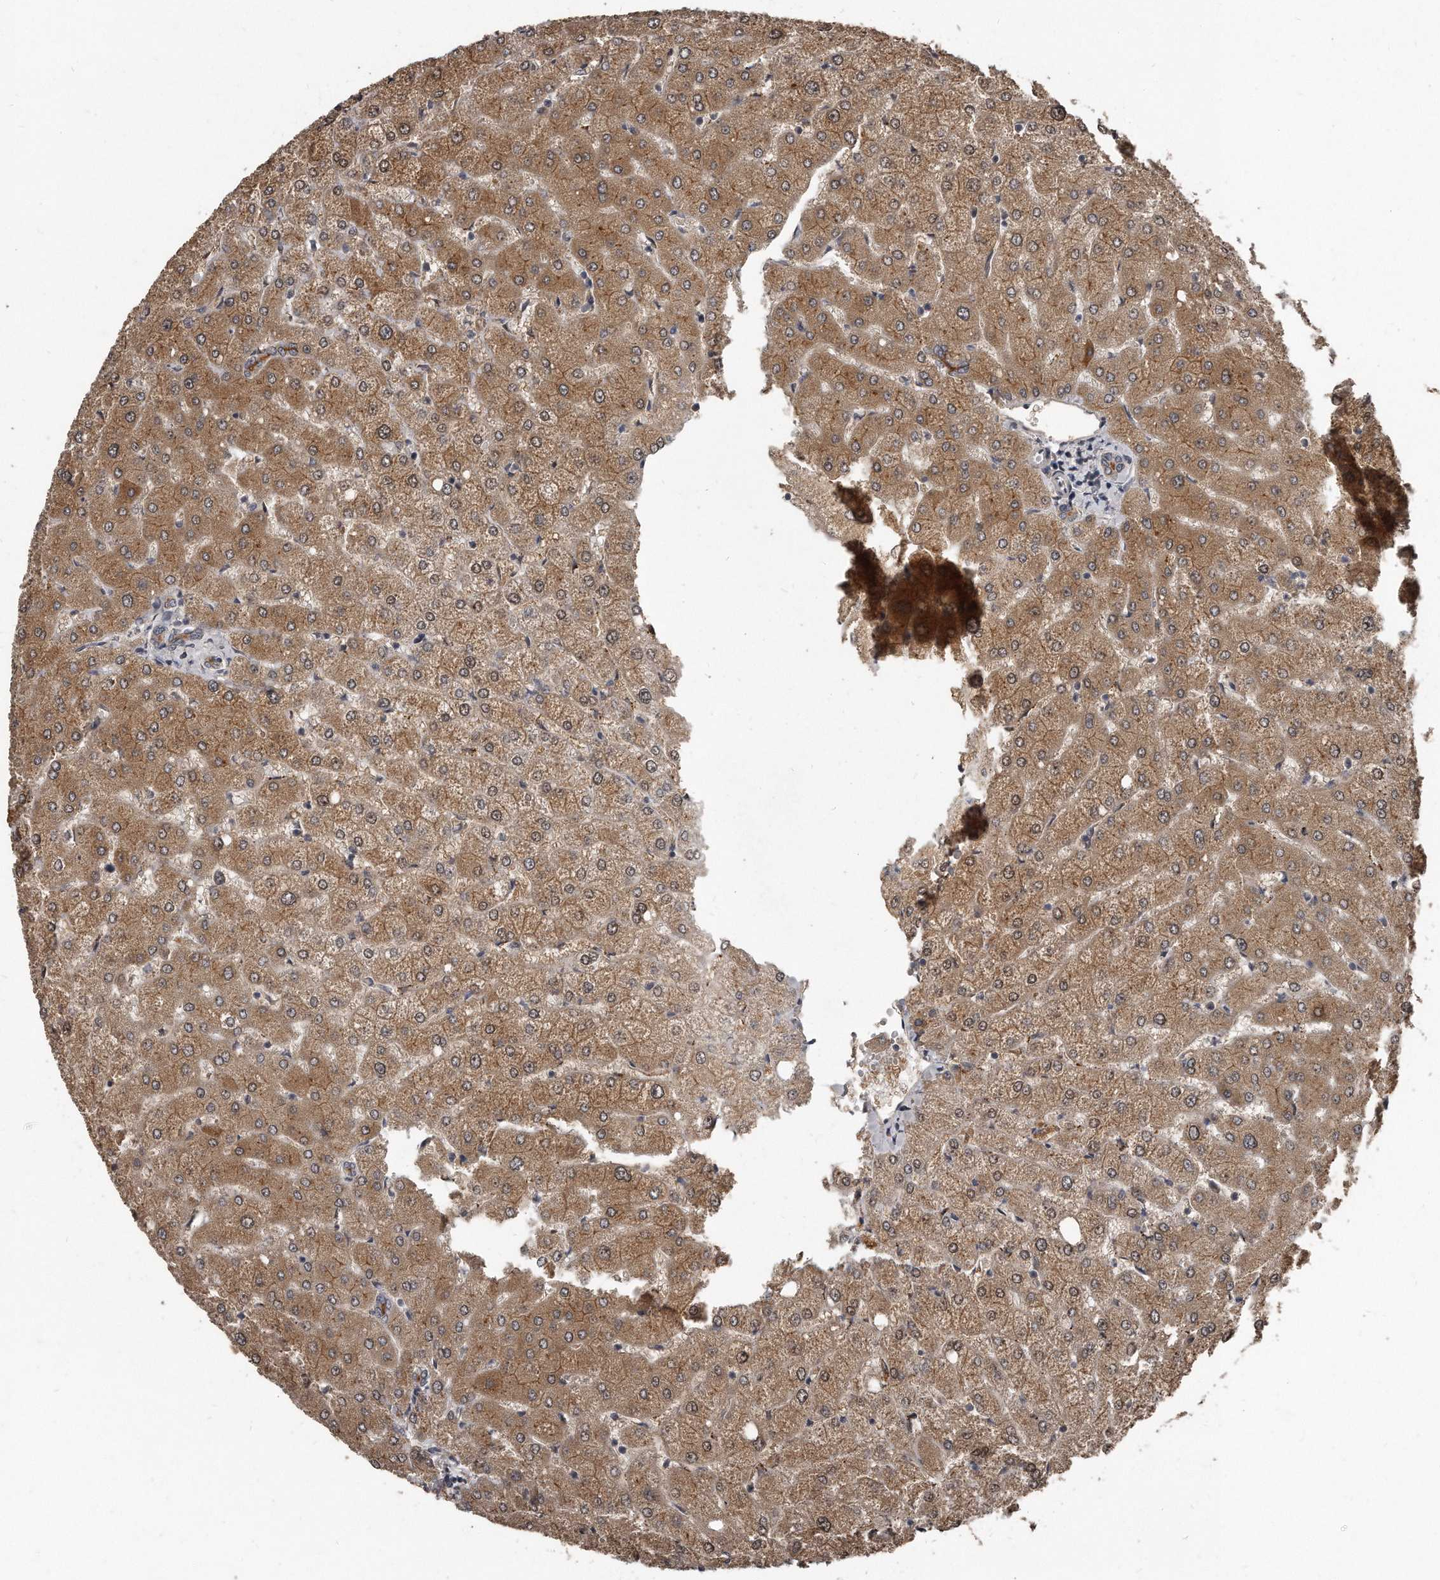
{"staining": {"intensity": "weak", "quantity": "<25%", "location": "cytoplasmic/membranous"}, "tissue": "liver", "cell_type": "Cholangiocytes", "image_type": "normal", "snomed": [{"axis": "morphology", "description": "Normal tissue, NOS"}, {"axis": "topography", "description": "Liver"}], "caption": "DAB immunohistochemical staining of normal human liver exhibits no significant staining in cholangiocytes.", "gene": "GRB10", "patient": {"sex": "female", "age": 54}}